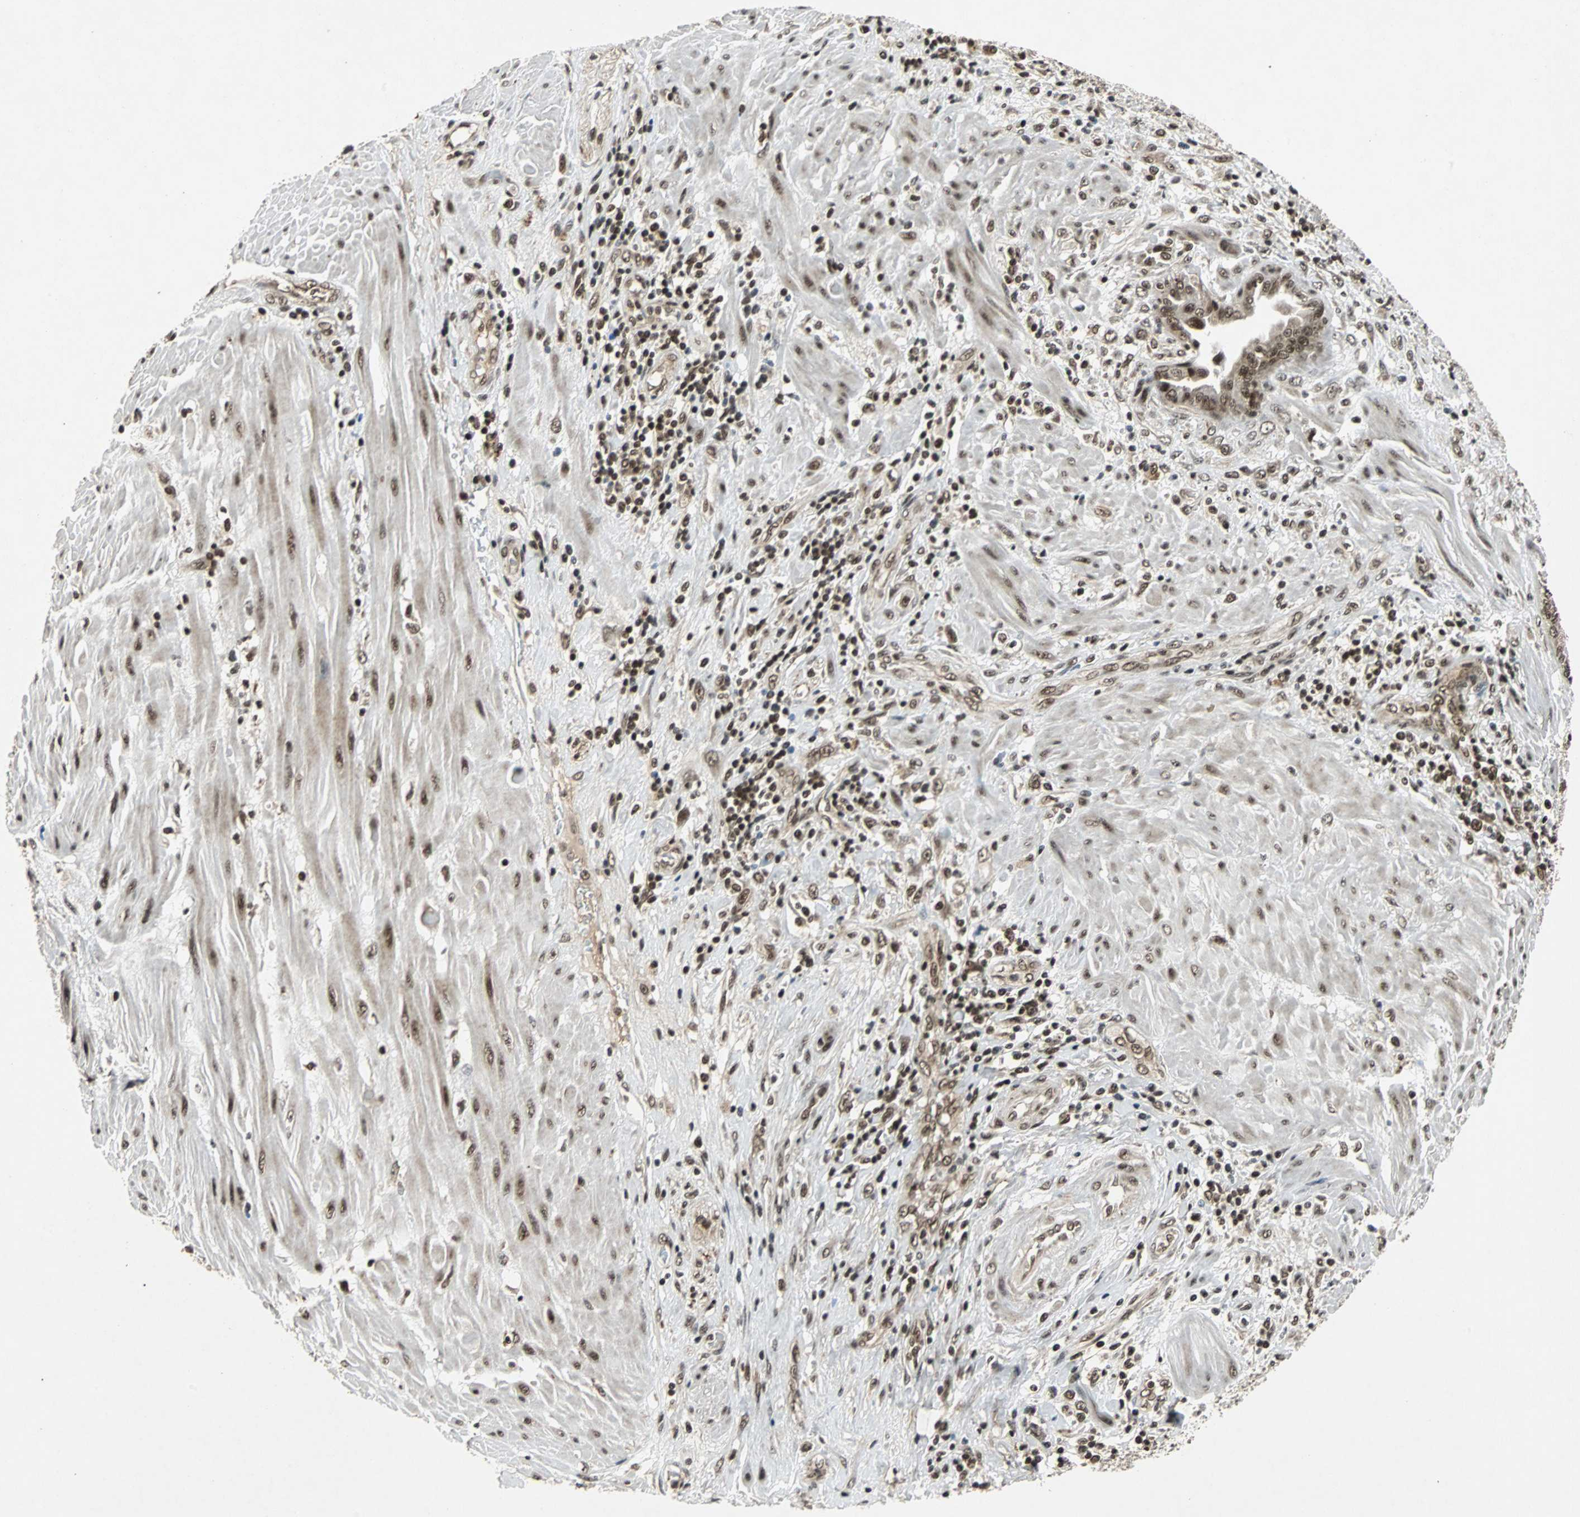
{"staining": {"intensity": "strong", "quantity": ">75%", "location": "nuclear"}, "tissue": "pancreatic cancer", "cell_type": "Tumor cells", "image_type": "cancer", "snomed": [{"axis": "morphology", "description": "Adenocarcinoma, NOS"}, {"axis": "topography", "description": "Pancreas"}], "caption": "Pancreatic cancer (adenocarcinoma) stained with IHC exhibits strong nuclear expression in approximately >75% of tumor cells.", "gene": "TAF5", "patient": {"sex": "female", "age": 64}}